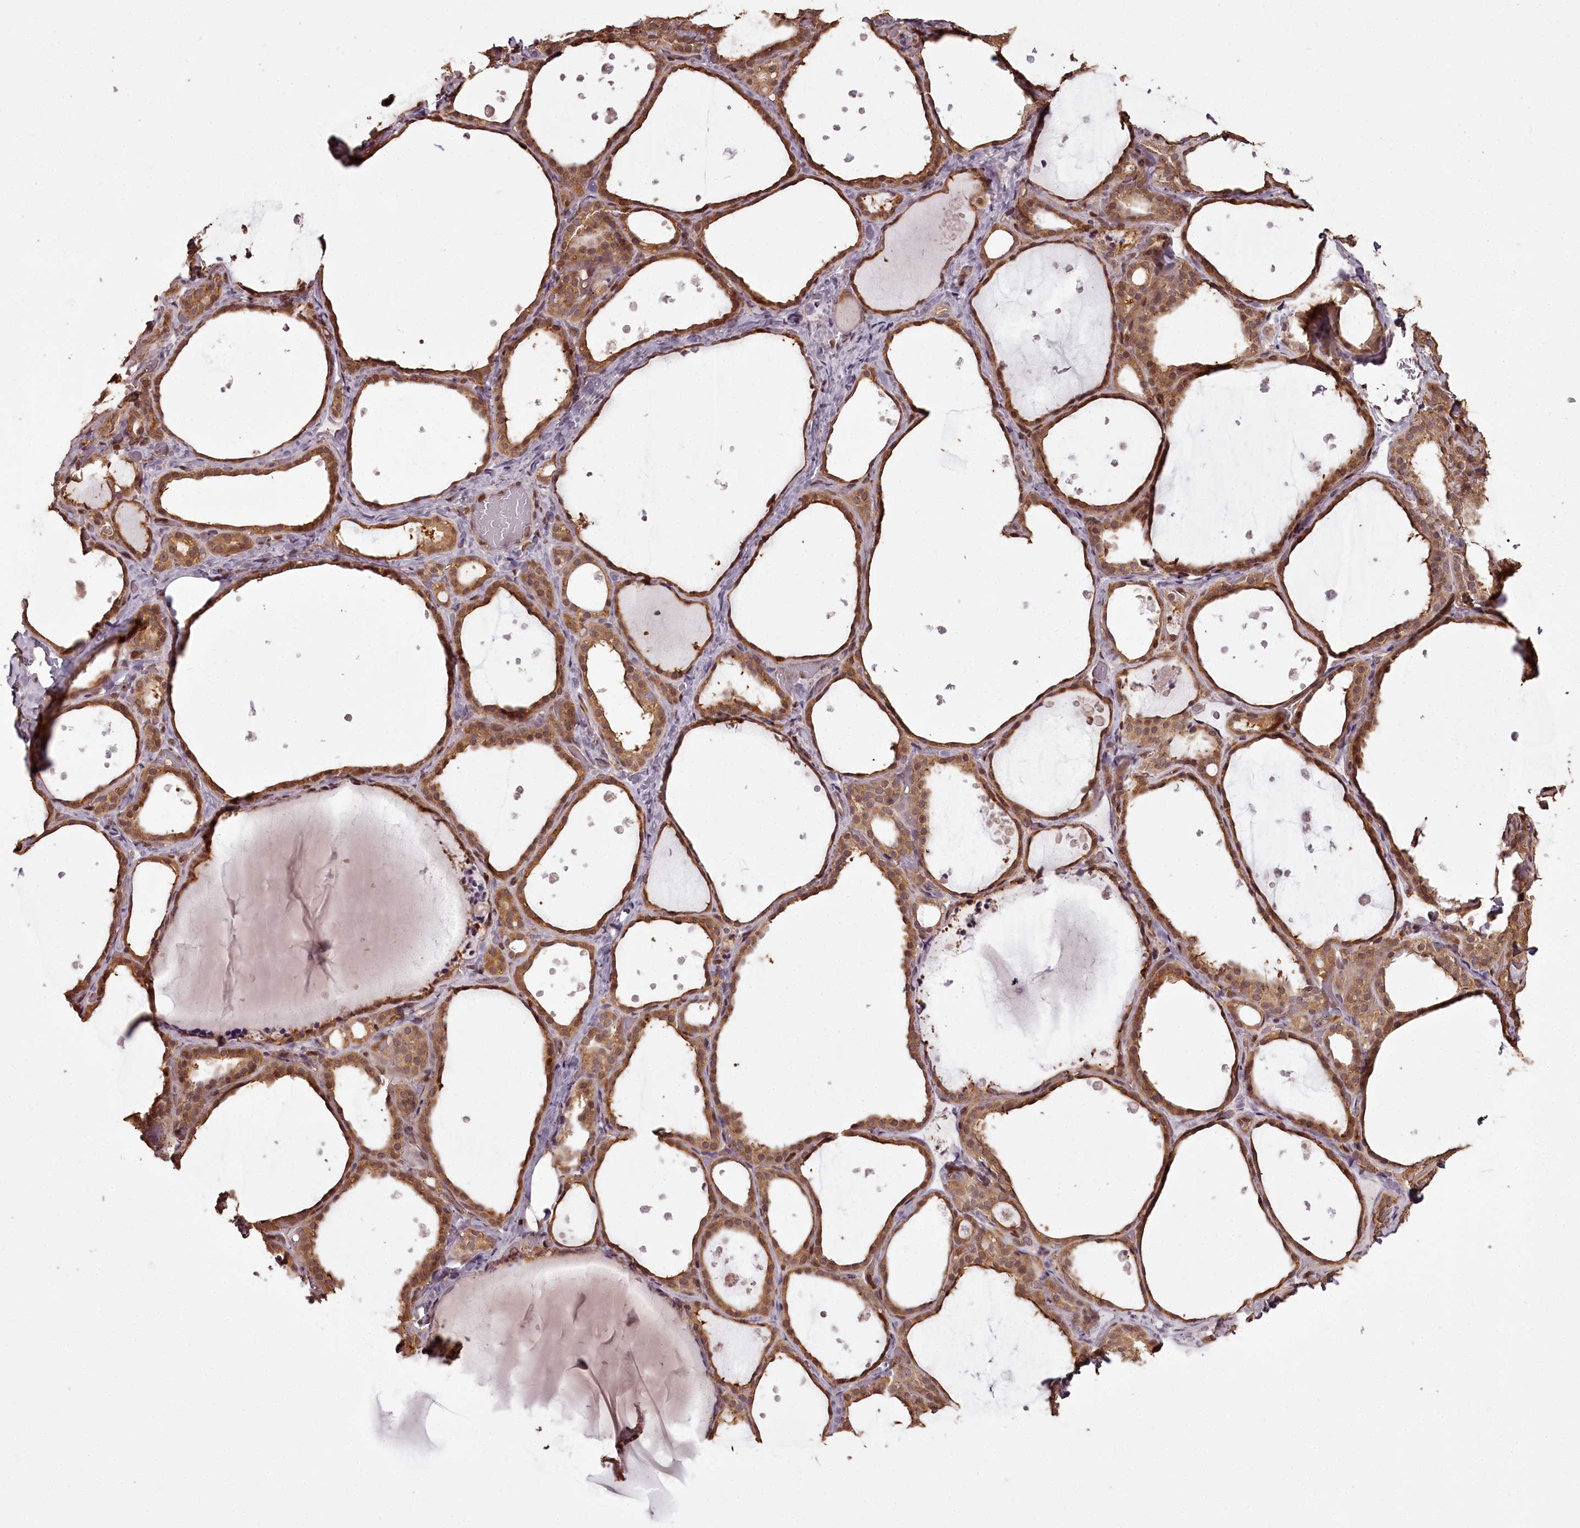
{"staining": {"intensity": "moderate", "quantity": ">75%", "location": "cytoplasmic/membranous,nuclear"}, "tissue": "thyroid gland", "cell_type": "Glandular cells", "image_type": "normal", "snomed": [{"axis": "morphology", "description": "Normal tissue, NOS"}, {"axis": "topography", "description": "Thyroid gland"}], "caption": "Moderate cytoplasmic/membranous,nuclear staining for a protein is identified in about >75% of glandular cells of normal thyroid gland using IHC.", "gene": "NPRL2", "patient": {"sex": "female", "age": 44}}